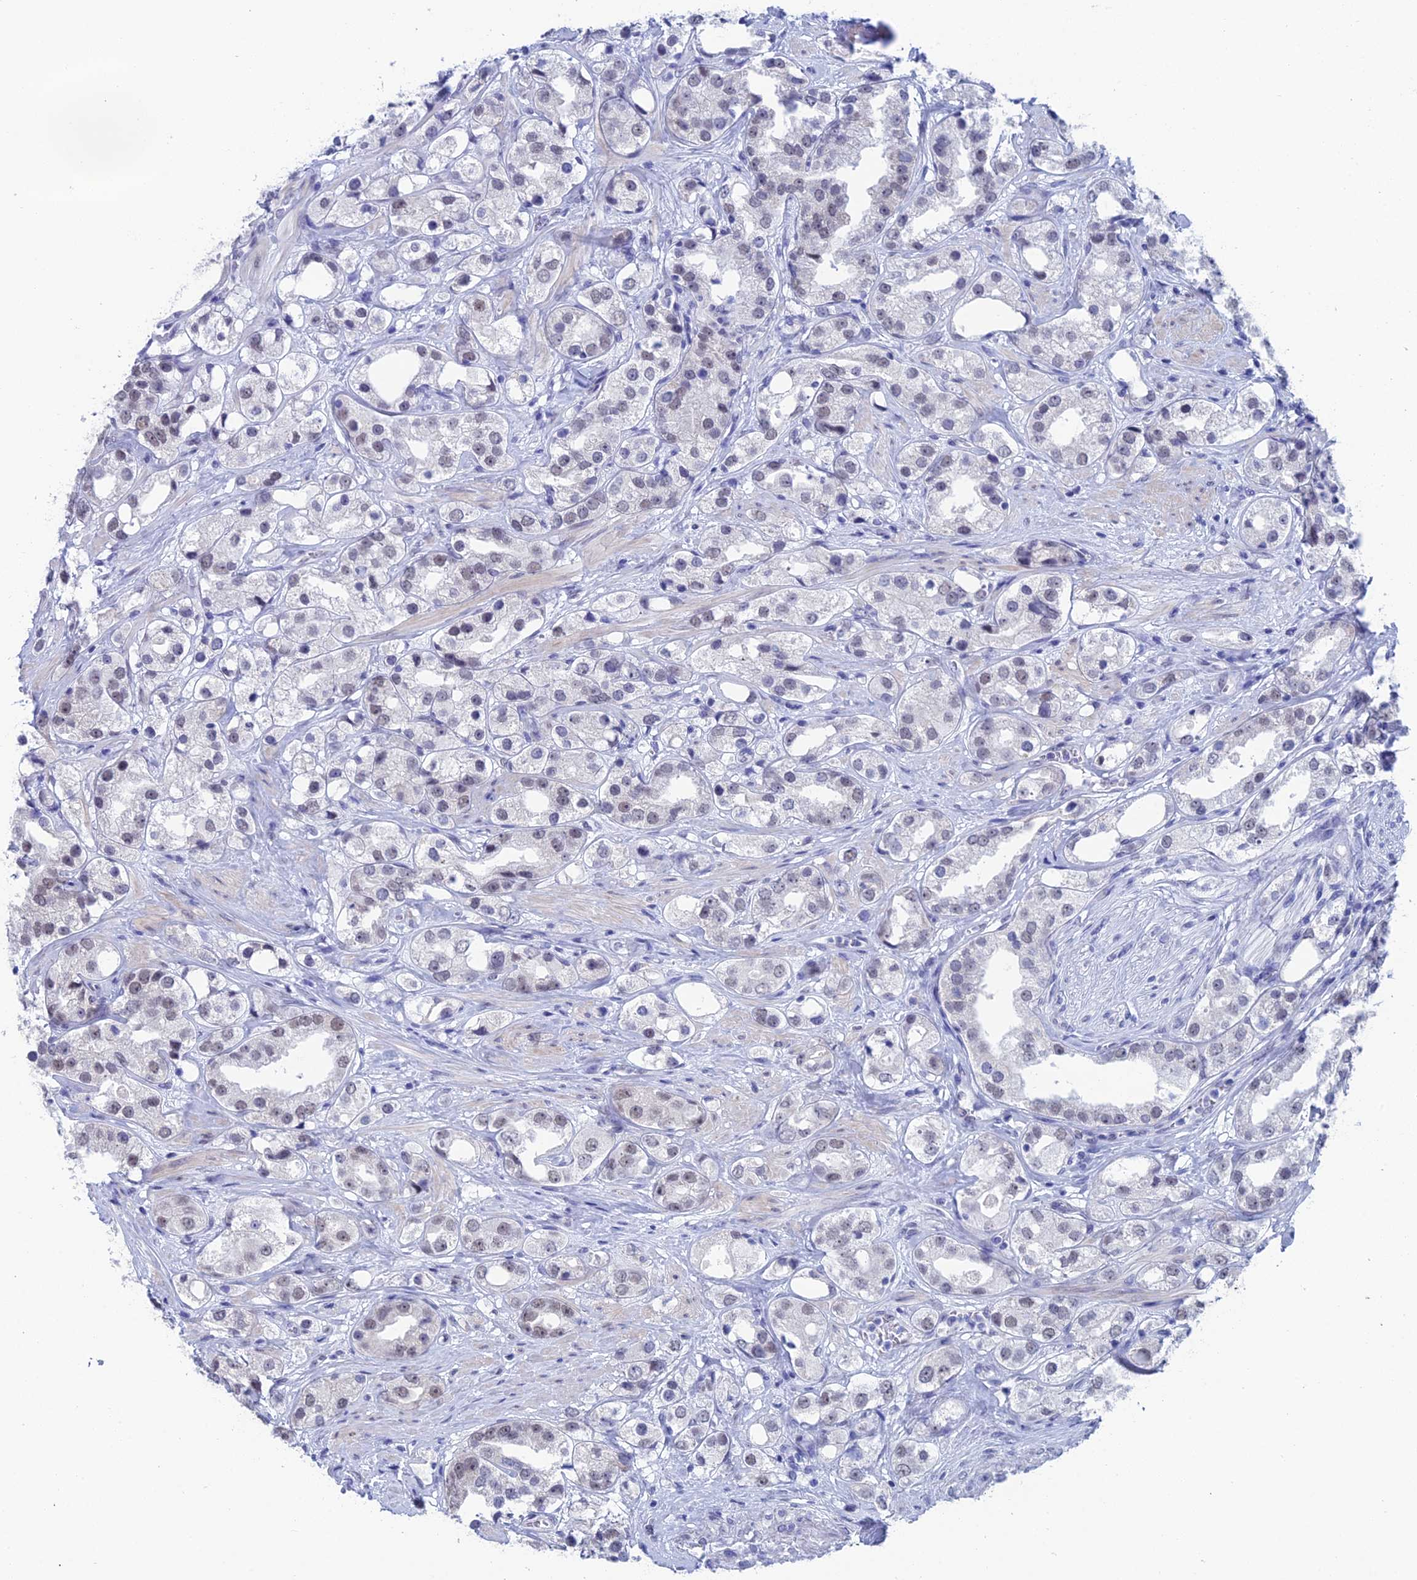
{"staining": {"intensity": "weak", "quantity": "25%-75%", "location": "nuclear"}, "tissue": "prostate cancer", "cell_type": "Tumor cells", "image_type": "cancer", "snomed": [{"axis": "morphology", "description": "Adenocarcinoma, NOS"}, {"axis": "topography", "description": "Prostate"}], "caption": "Brown immunohistochemical staining in prostate cancer shows weak nuclear expression in approximately 25%-75% of tumor cells. (DAB (3,3'-diaminobenzidine) = brown stain, brightfield microscopy at high magnification).", "gene": "NABP2", "patient": {"sex": "male", "age": 79}}